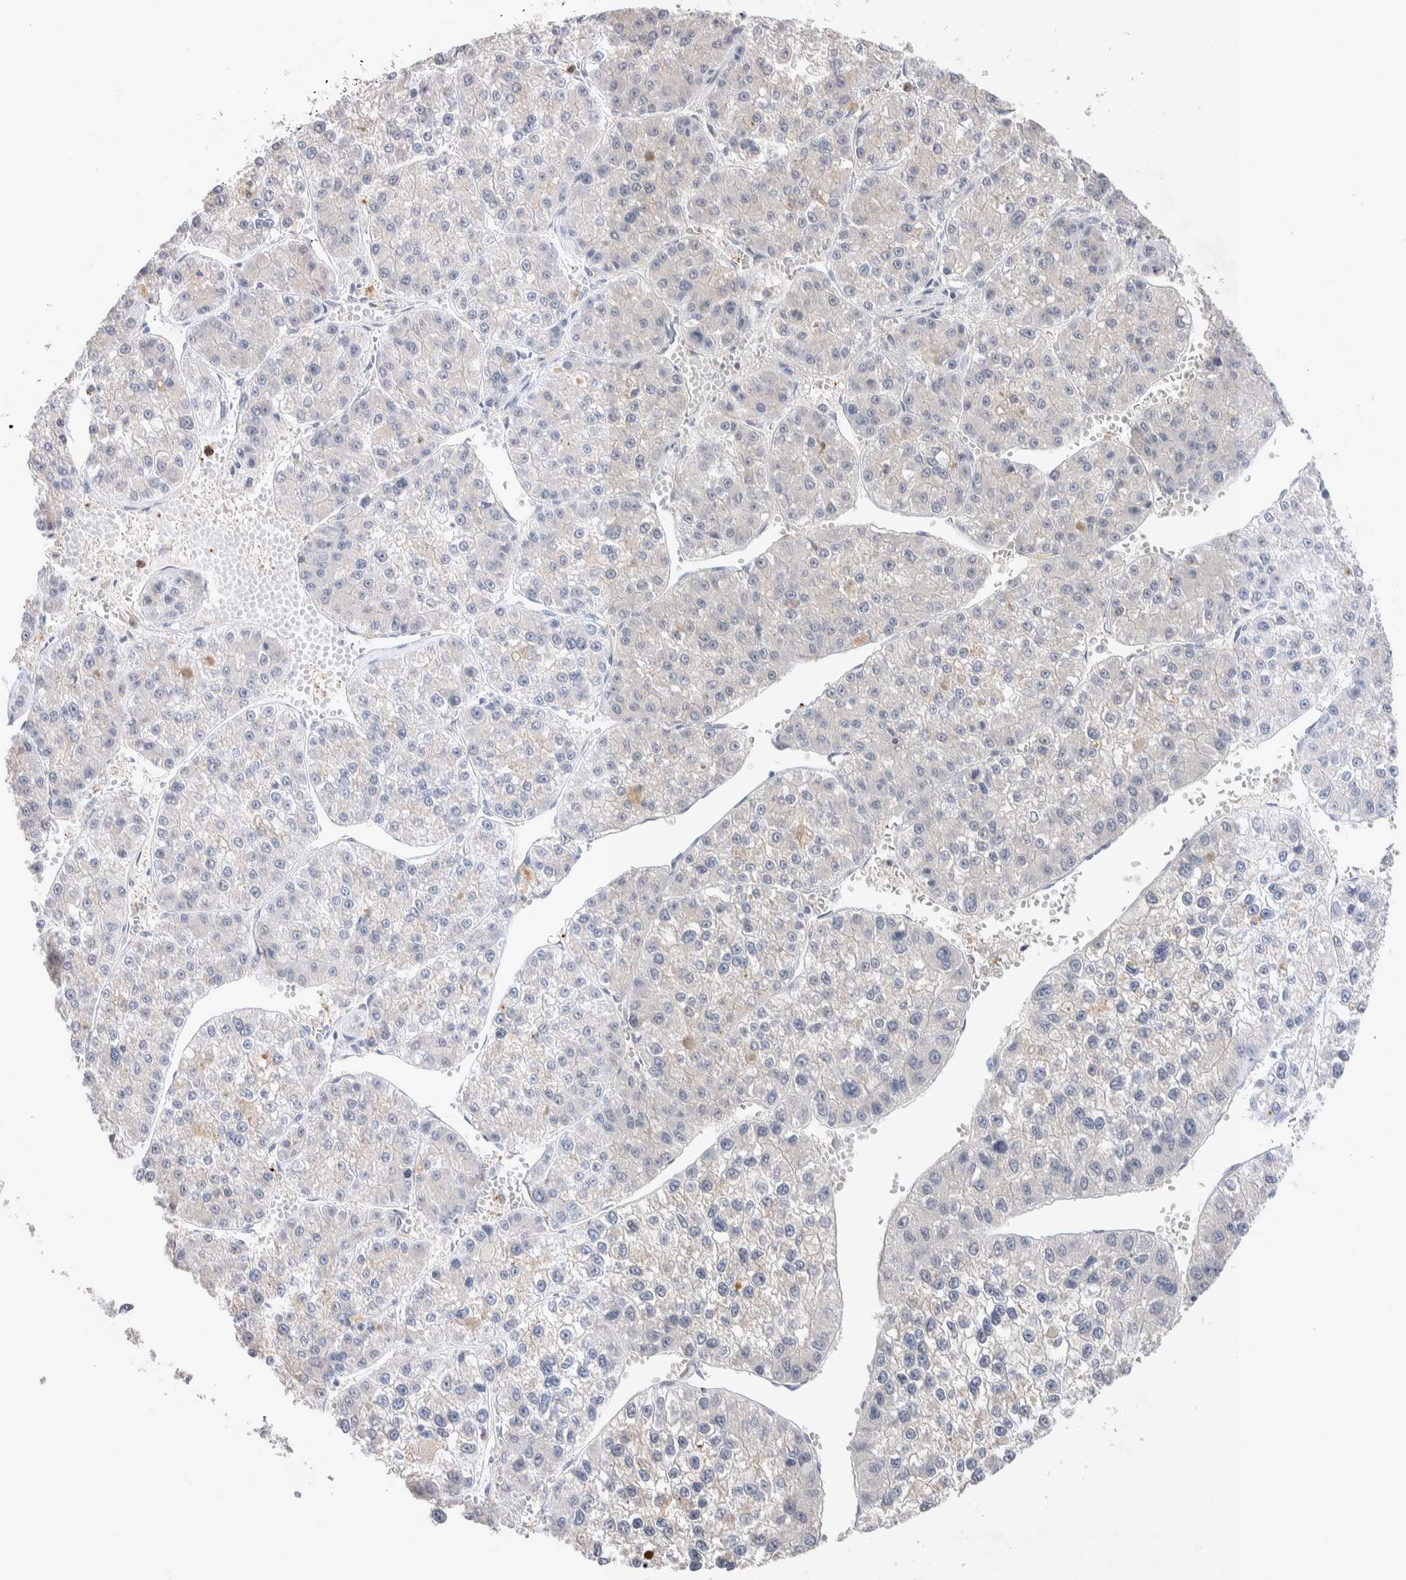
{"staining": {"intensity": "negative", "quantity": "none", "location": "none"}, "tissue": "liver cancer", "cell_type": "Tumor cells", "image_type": "cancer", "snomed": [{"axis": "morphology", "description": "Carcinoma, Hepatocellular, NOS"}, {"axis": "topography", "description": "Liver"}], "caption": "This is an IHC photomicrograph of liver hepatocellular carcinoma. There is no staining in tumor cells.", "gene": "FFAR2", "patient": {"sex": "female", "age": 73}}